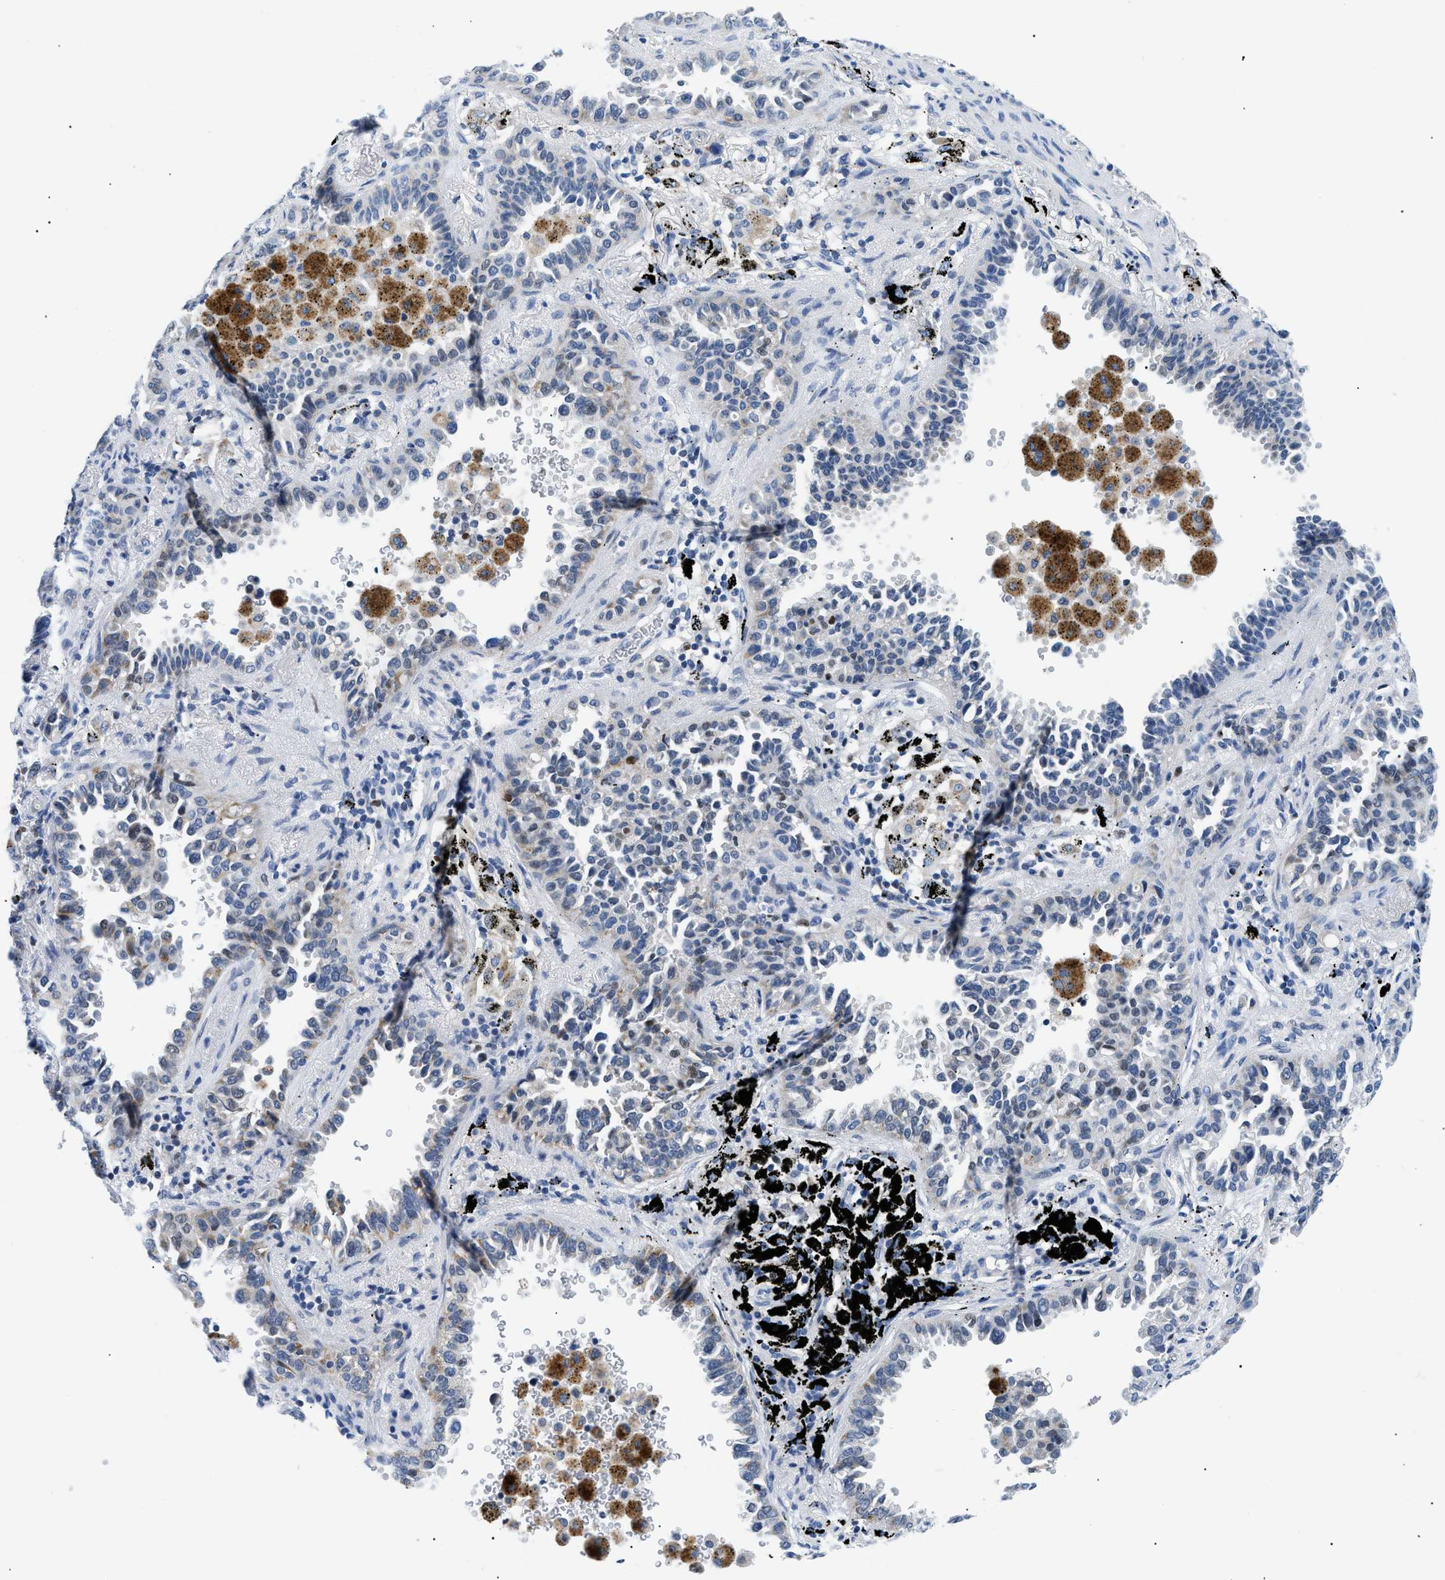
{"staining": {"intensity": "weak", "quantity": "<25%", "location": "cytoplasmic/membranous"}, "tissue": "lung cancer", "cell_type": "Tumor cells", "image_type": "cancer", "snomed": [{"axis": "morphology", "description": "Normal tissue, NOS"}, {"axis": "morphology", "description": "Adenocarcinoma, NOS"}, {"axis": "topography", "description": "Lung"}], "caption": "High power microscopy image of an immunohistochemistry (IHC) photomicrograph of lung cancer (adenocarcinoma), revealing no significant expression in tumor cells.", "gene": "SMARCC1", "patient": {"sex": "male", "age": 59}}